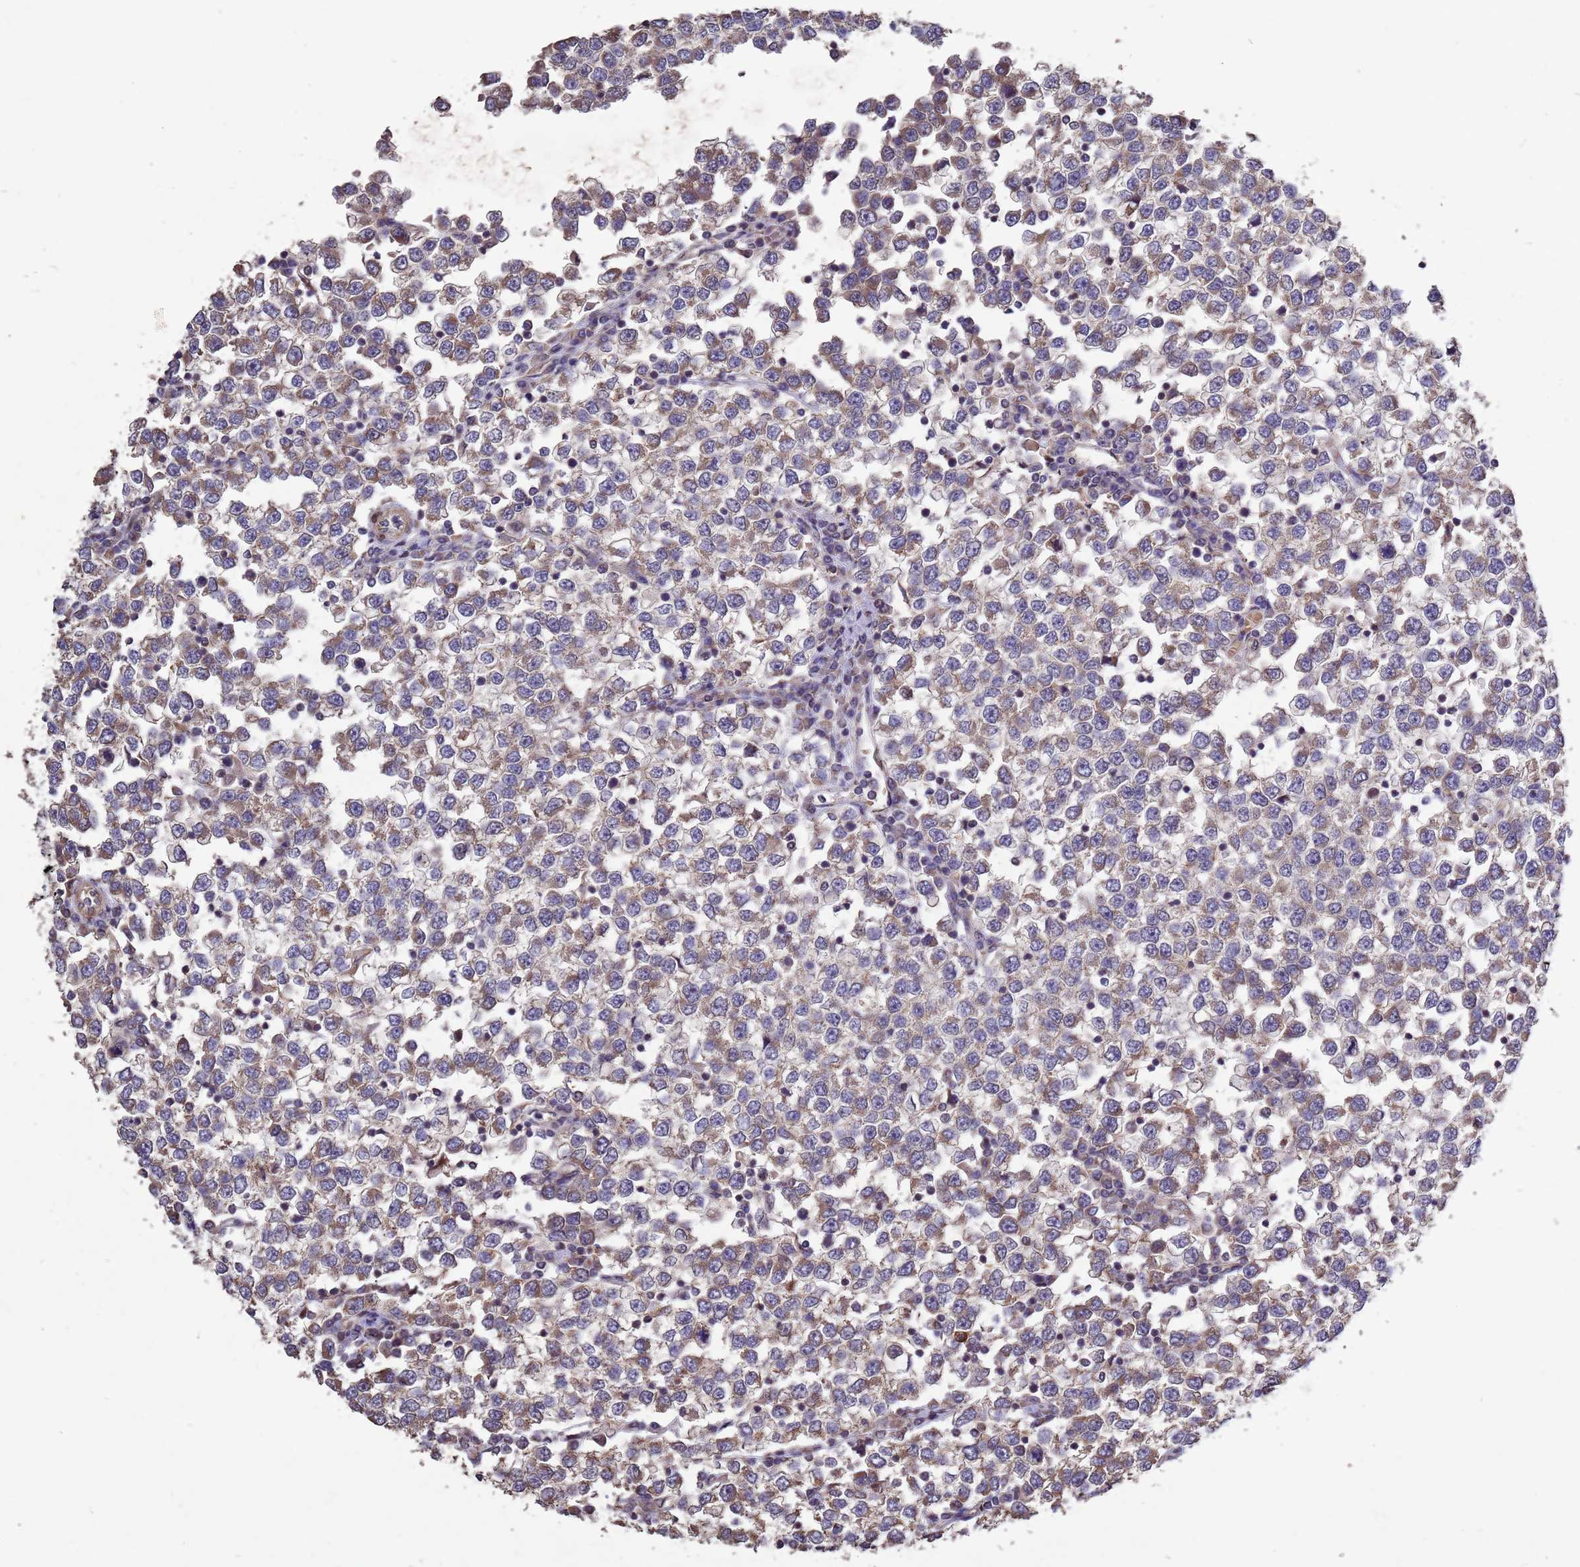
{"staining": {"intensity": "moderate", "quantity": ">75%", "location": "cytoplasmic/membranous"}, "tissue": "testis cancer", "cell_type": "Tumor cells", "image_type": "cancer", "snomed": [{"axis": "morphology", "description": "Seminoma, NOS"}, {"axis": "topography", "description": "Testis"}], "caption": "Approximately >75% of tumor cells in testis cancer (seminoma) demonstrate moderate cytoplasmic/membranous protein positivity as visualized by brown immunohistochemical staining.", "gene": "RSPRY1", "patient": {"sex": "male", "age": 65}}